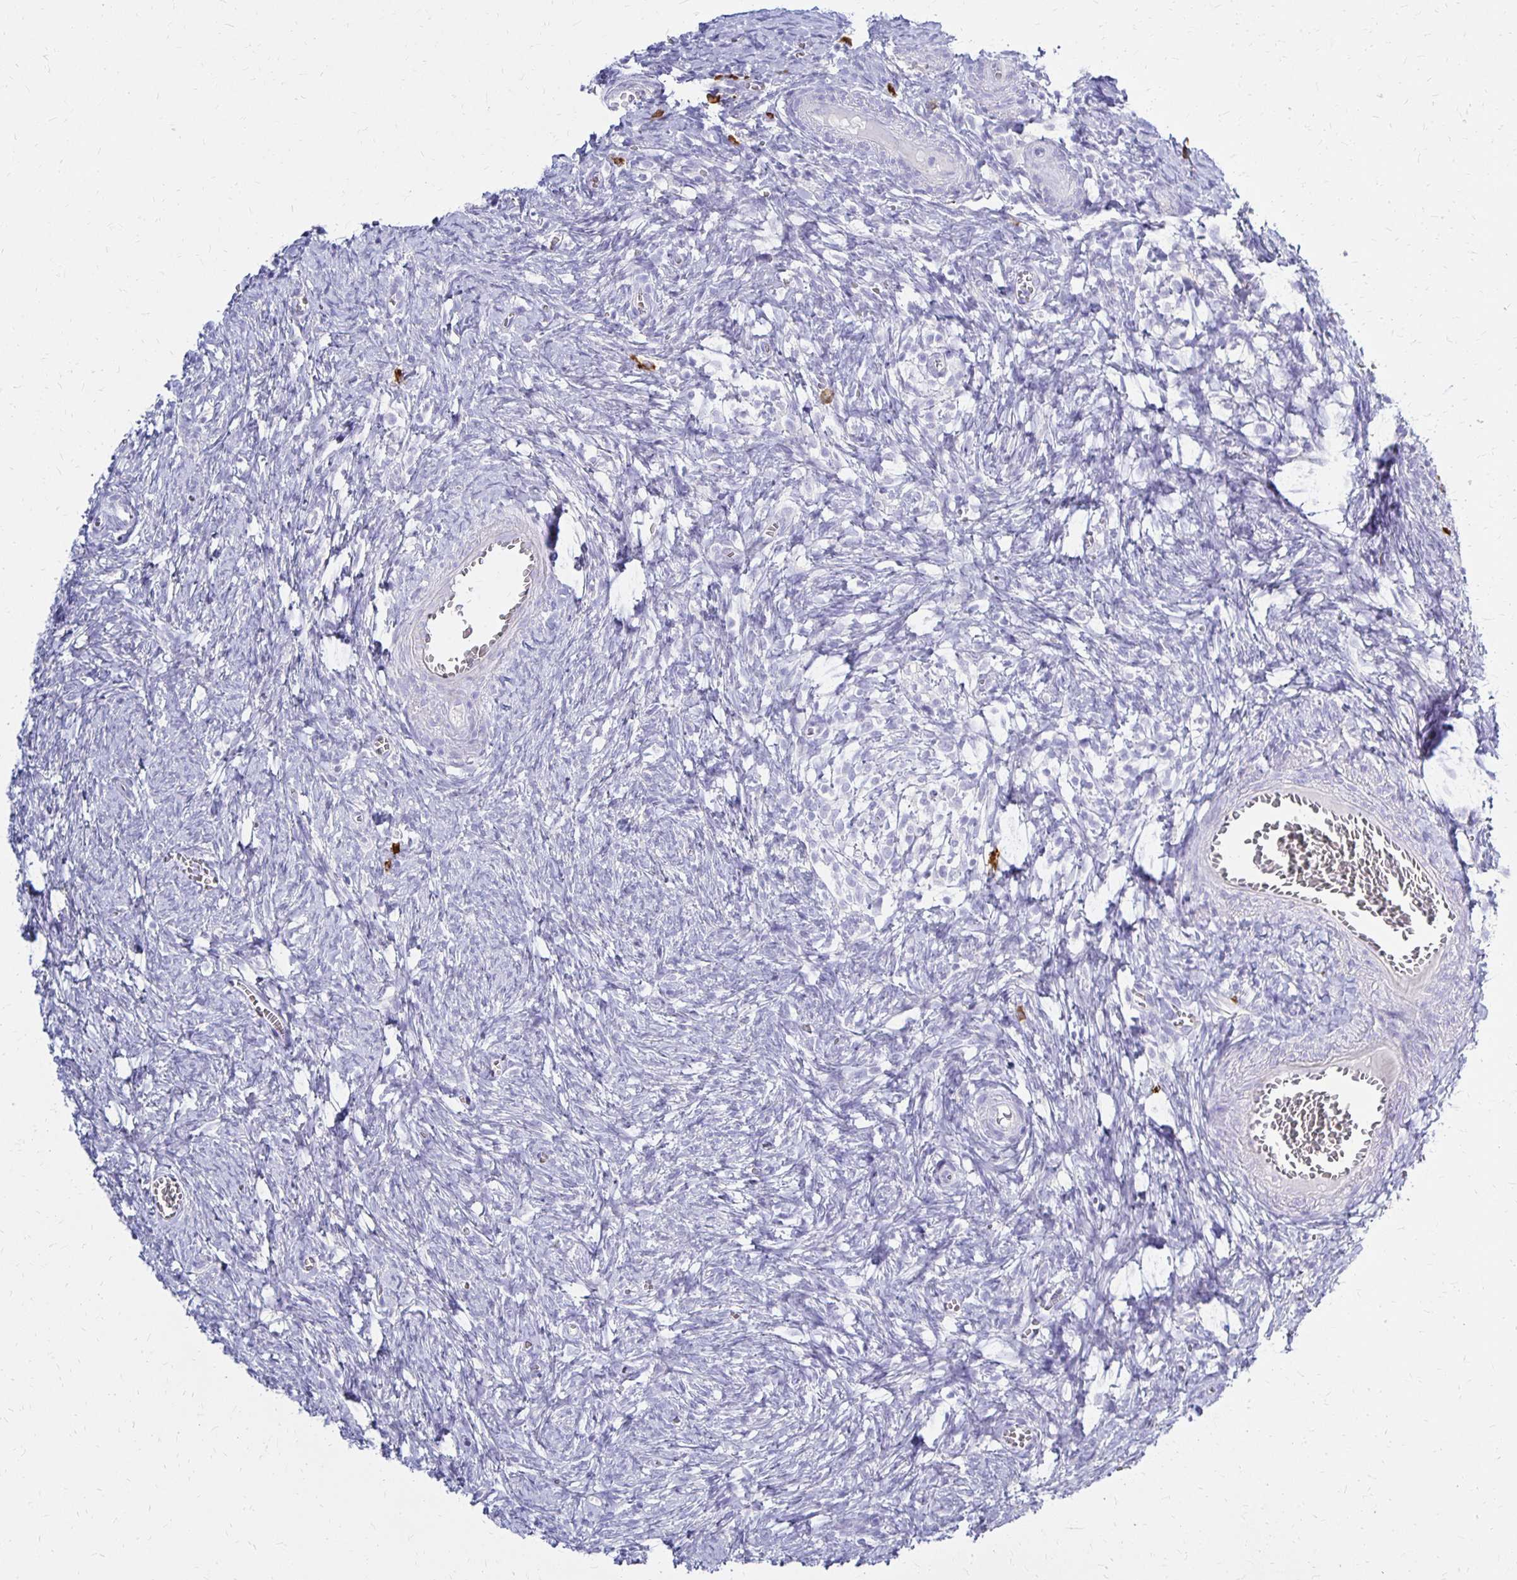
{"staining": {"intensity": "negative", "quantity": "none", "location": "none"}, "tissue": "ovary", "cell_type": "Ovarian stroma cells", "image_type": "normal", "snomed": [{"axis": "morphology", "description": "Normal tissue, NOS"}, {"axis": "topography", "description": "Ovary"}], "caption": "This micrograph is of unremarkable ovary stained with immunohistochemistry to label a protein in brown with the nuclei are counter-stained blue. There is no expression in ovarian stroma cells. Brightfield microscopy of immunohistochemistry stained with DAB (brown) and hematoxylin (blue), captured at high magnification.", "gene": "FNTB", "patient": {"sex": "female", "age": 41}}